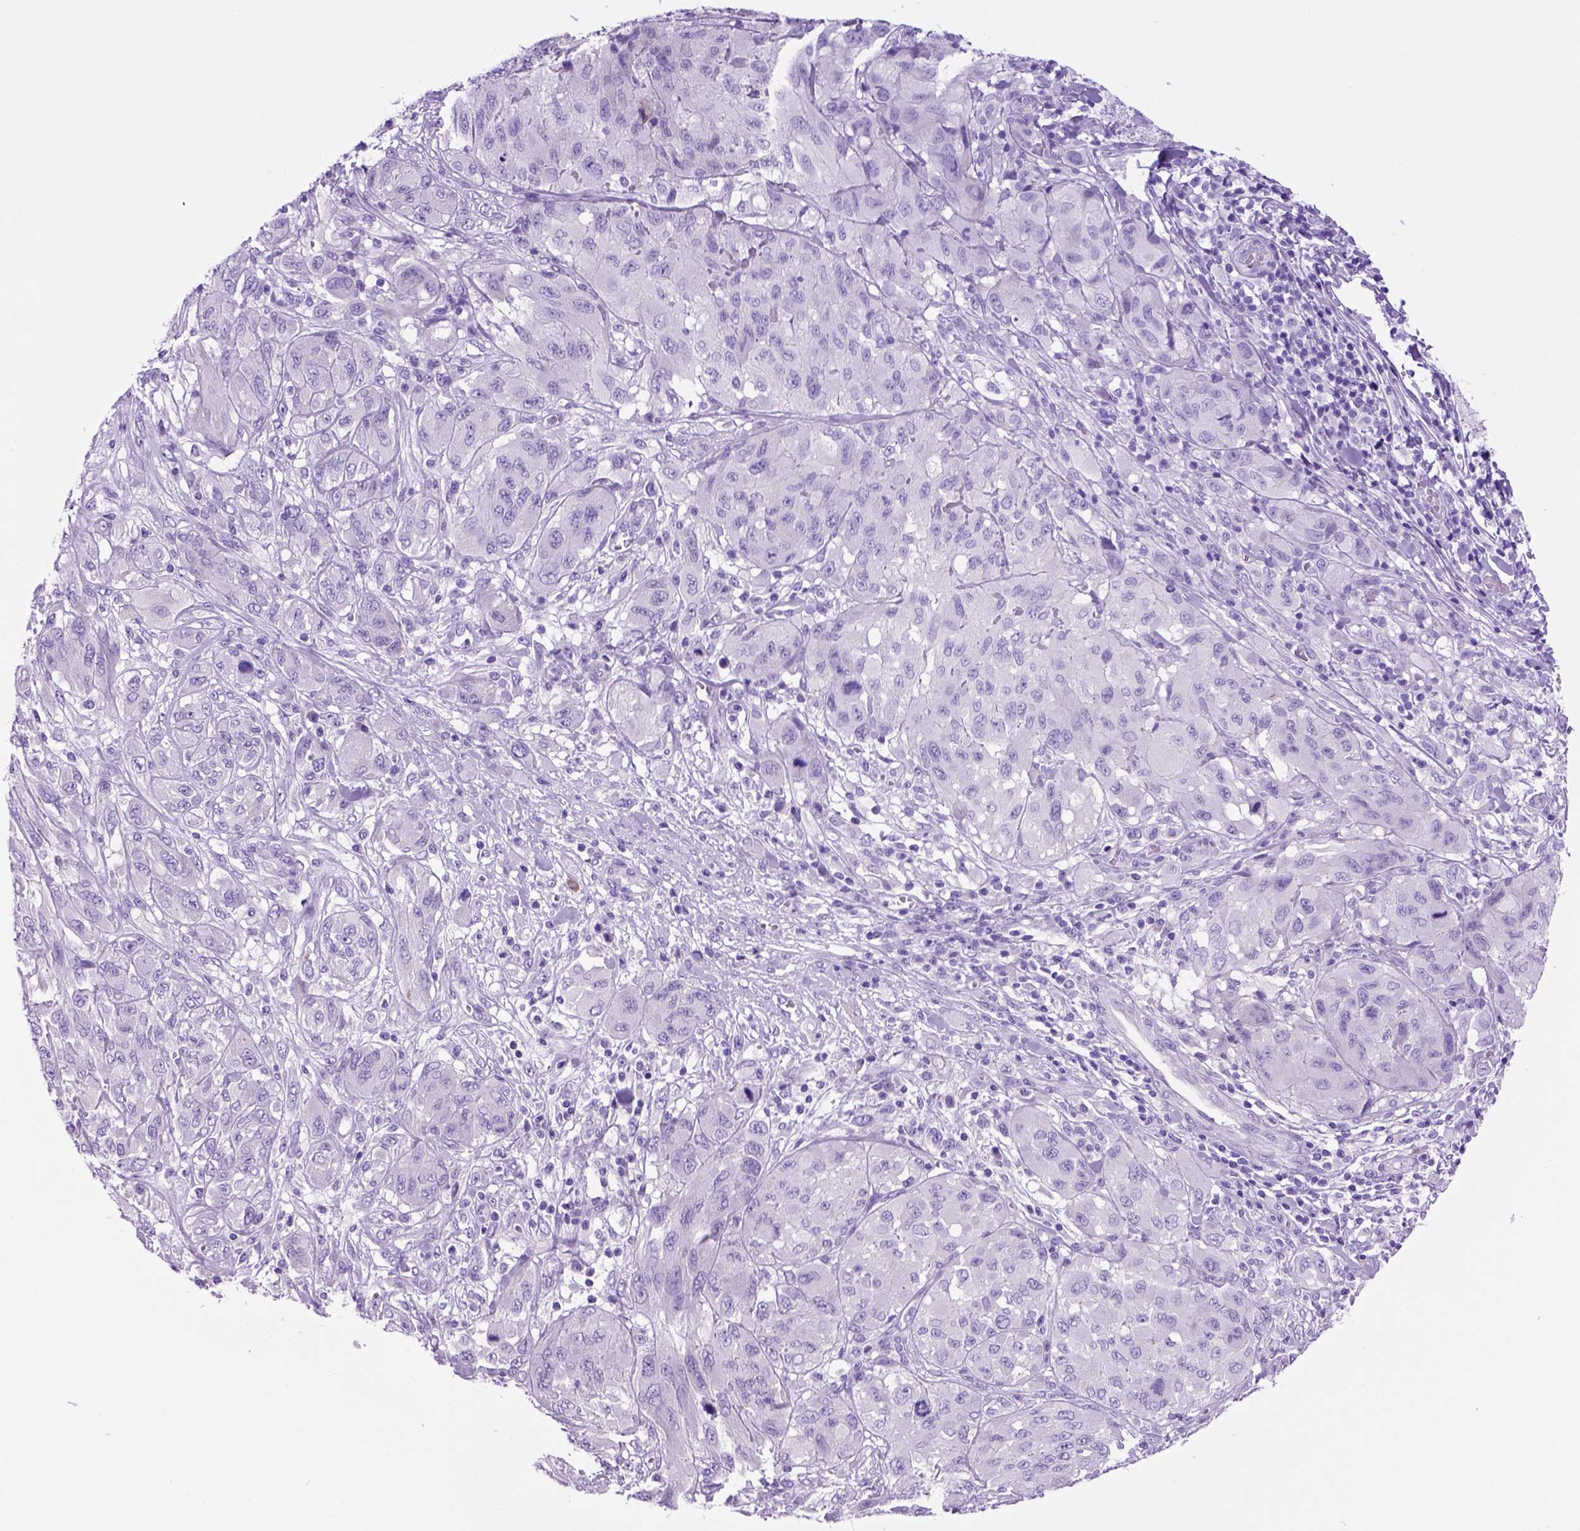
{"staining": {"intensity": "negative", "quantity": "none", "location": "none"}, "tissue": "melanoma", "cell_type": "Tumor cells", "image_type": "cancer", "snomed": [{"axis": "morphology", "description": "Malignant melanoma, NOS"}, {"axis": "topography", "description": "Skin"}], "caption": "IHC histopathology image of human malignant melanoma stained for a protein (brown), which shows no positivity in tumor cells.", "gene": "HHIPL2", "patient": {"sex": "female", "age": 91}}